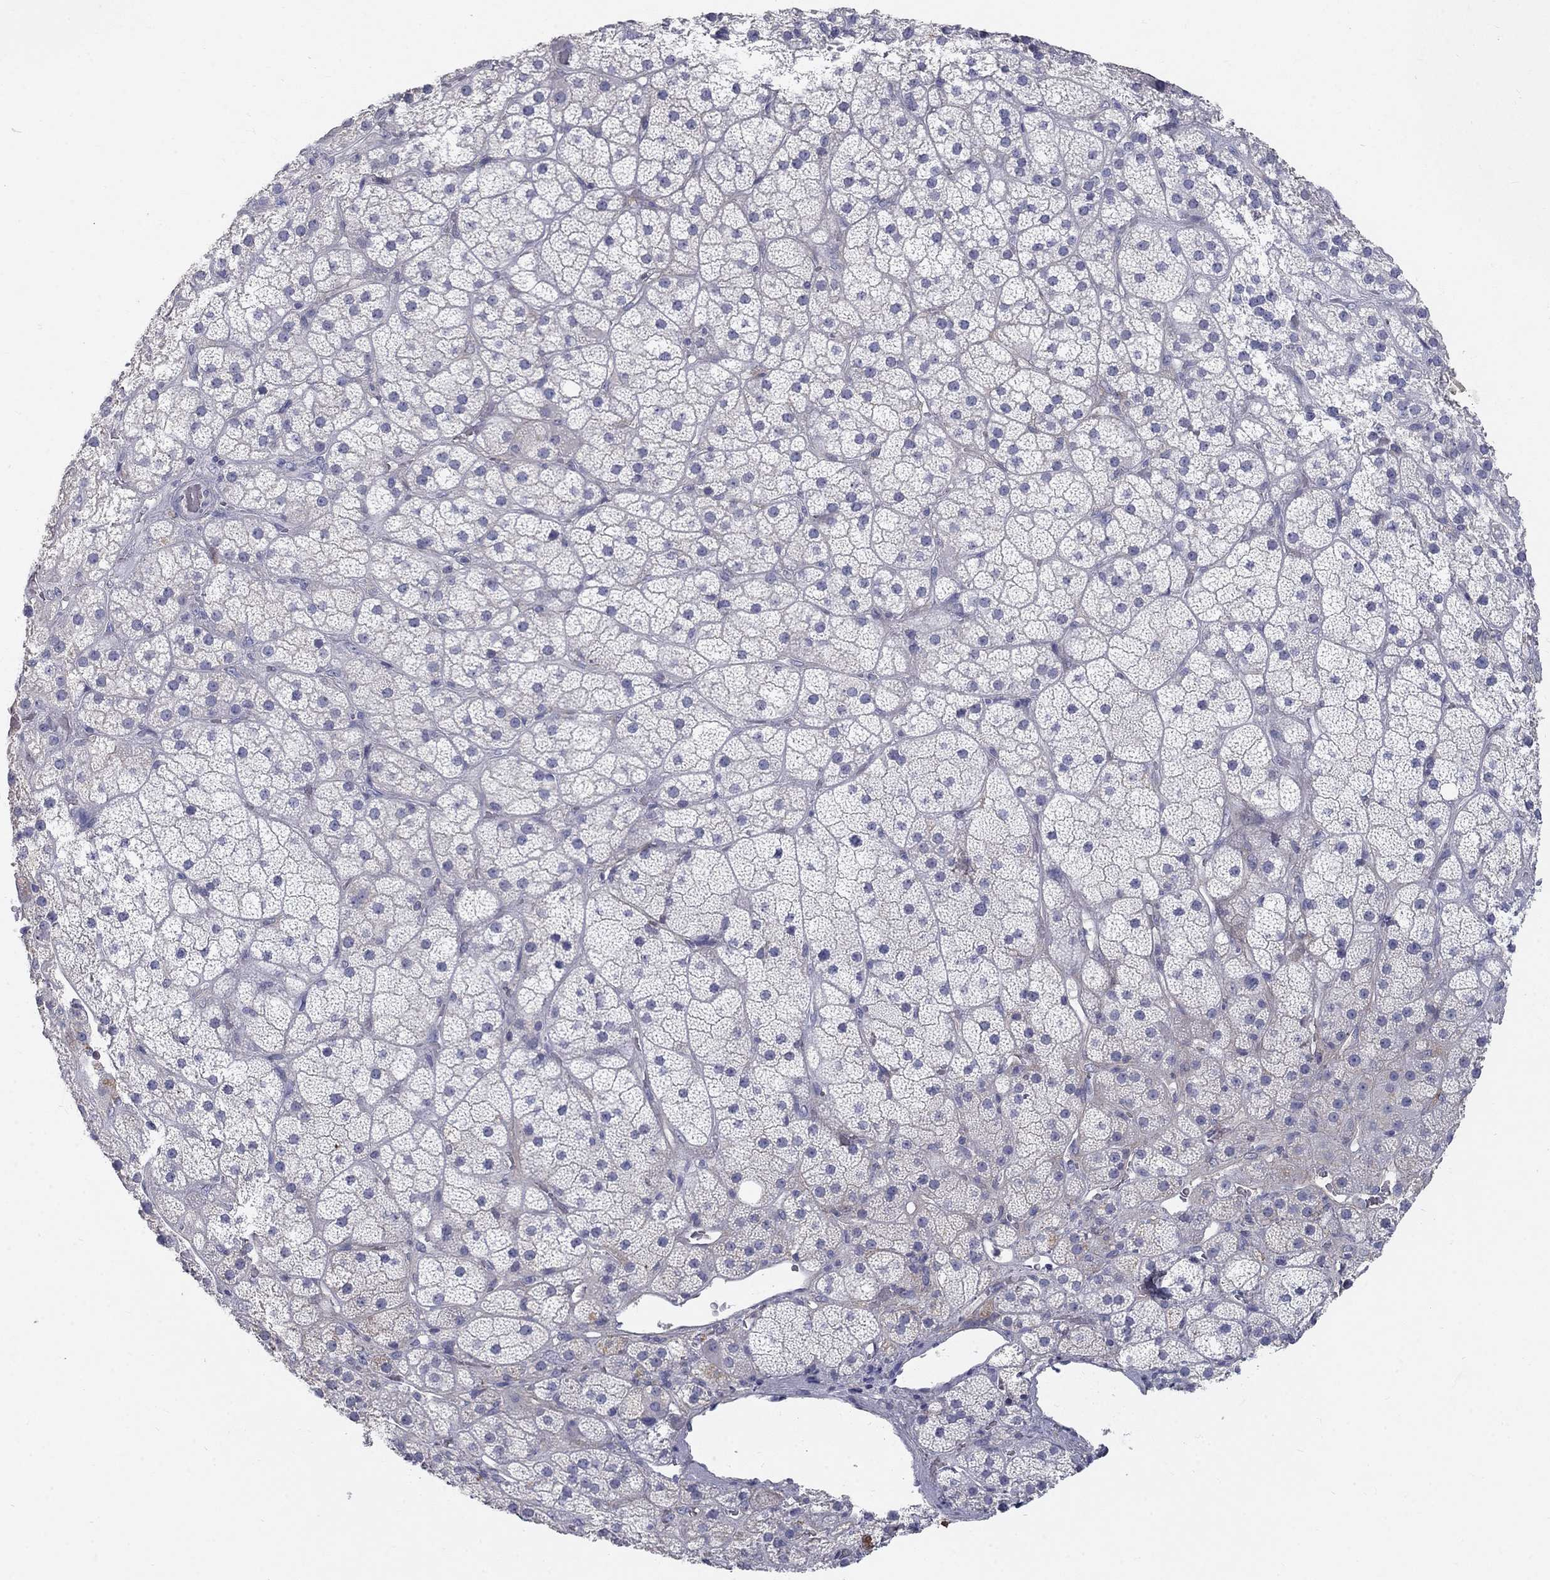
{"staining": {"intensity": "moderate", "quantity": "<25%", "location": "cytoplasmic/membranous"}, "tissue": "adrenal gland", "cell_type": "Glandular cells", "image_type": "normal", "snomed": [{"axis": "morphology", "description": "Normal tissue, NOS"}, {"axis": "topography", "description": "Adrenal gland"}], "caption": "High-power microscopy captured an immunohistochemistry histopathology image of normal adrenal gland, revealing moderate cytoplasmic/membranous positivity in about <25% of glandular cells. (DAB (3,3'-diaminobenzidine) IHC, brown staining for protein, blue staining for nuclei).", "gene": "PTH1R", "patient": {"sex": "male", "age": 57}}